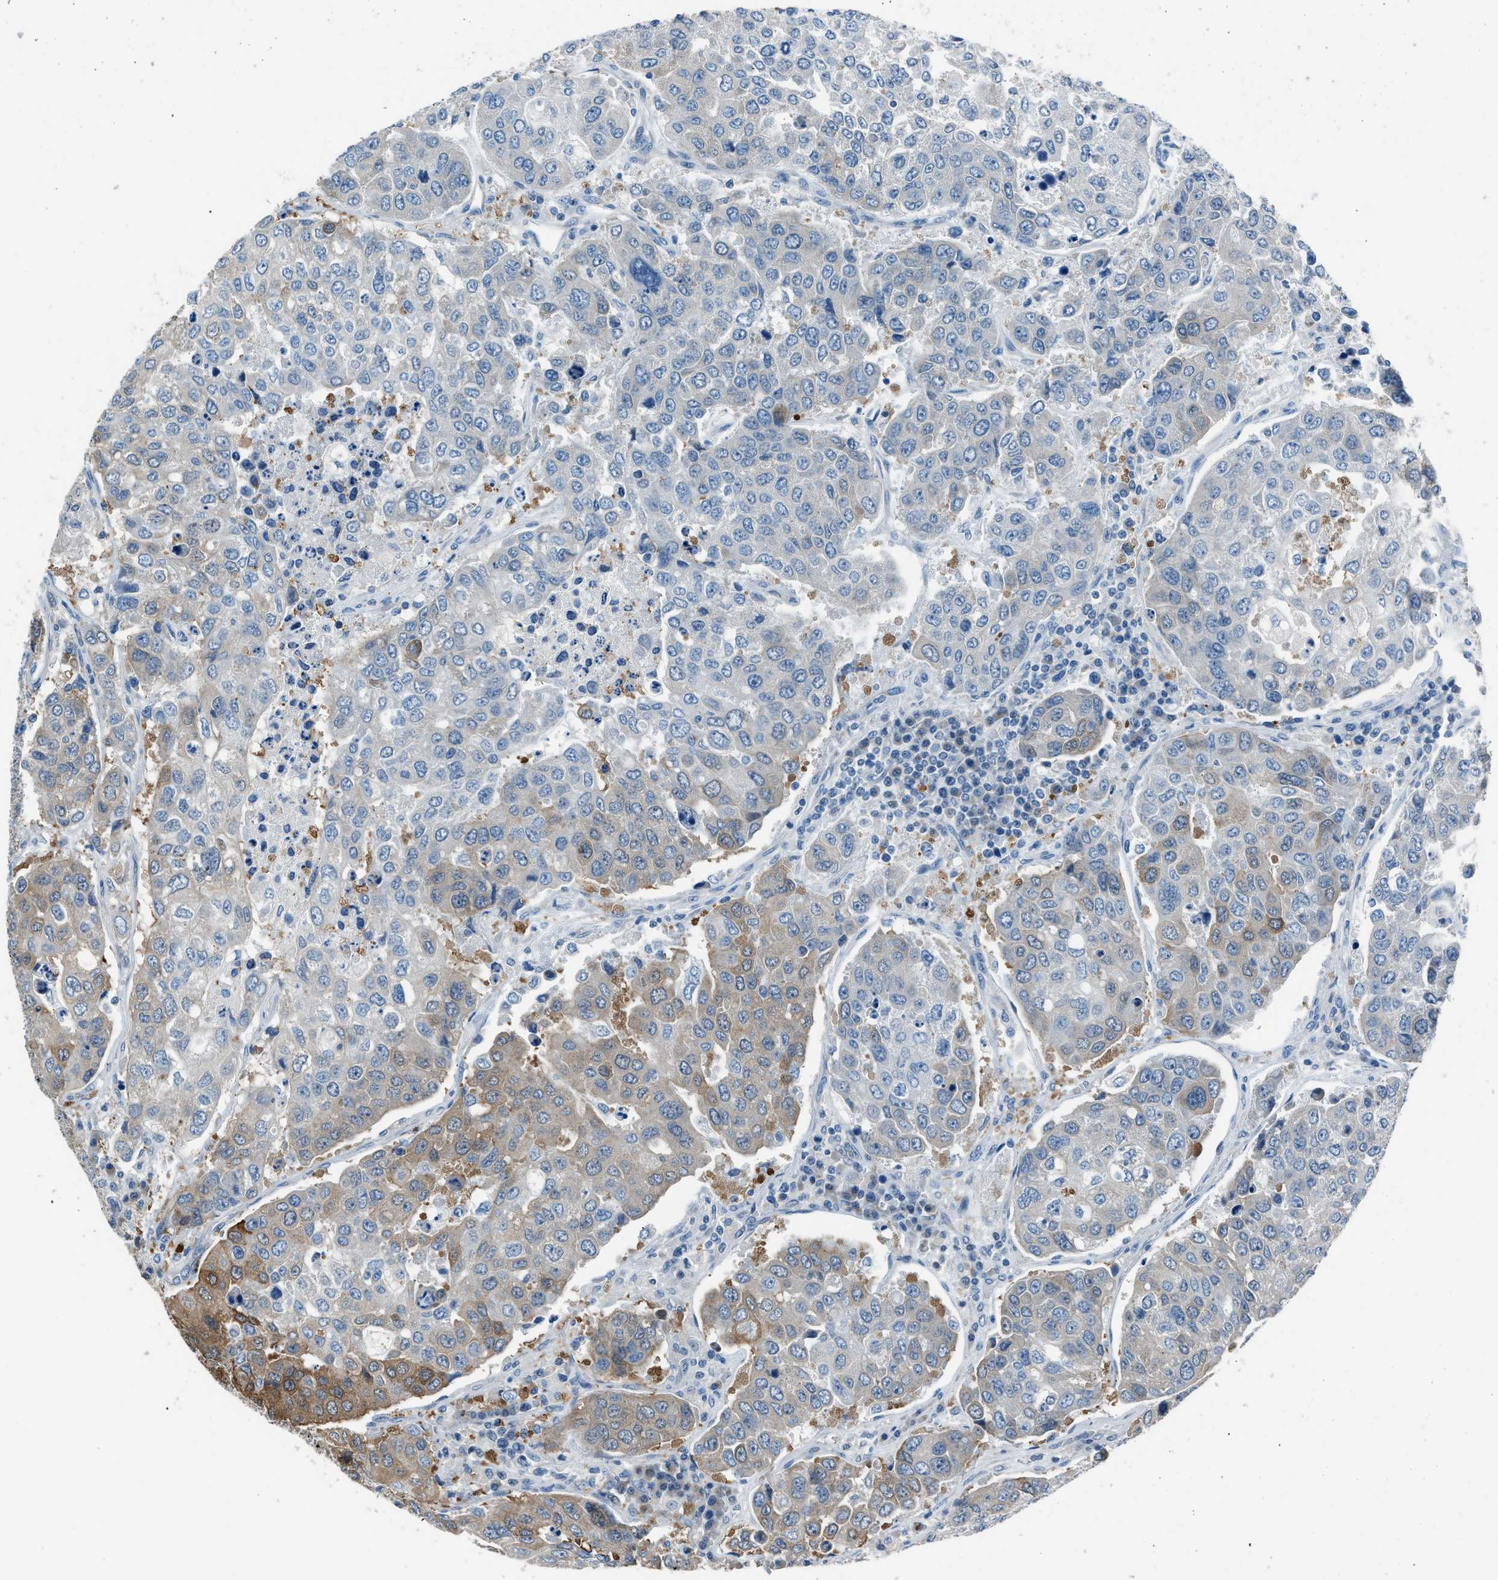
{"staining": {"intensity": "moderate", "quantity": "25%-75%", "location": "cytoplasmic/membranous"}, "tissue": "urothelial cancer", "cell_type": "Tumor cells", "image_type": "cancer", "snomed": [{"axis": "morphology", "description": "Urothelial carcinoma, High grade"}, {"axis": "topography", "description": "Lymph node"}, {"axis": "topography", "description": "Urinary bladder"}], "caption": "High-grade urothelial carcinoma tissue demonstrates moderate cytoplasmic/membranous expression in about 25%-75% of tumor cells, visualized by immunohistochemistry.", "gene": "RNF41", "patient": {"sex": "male", "age": 51}}